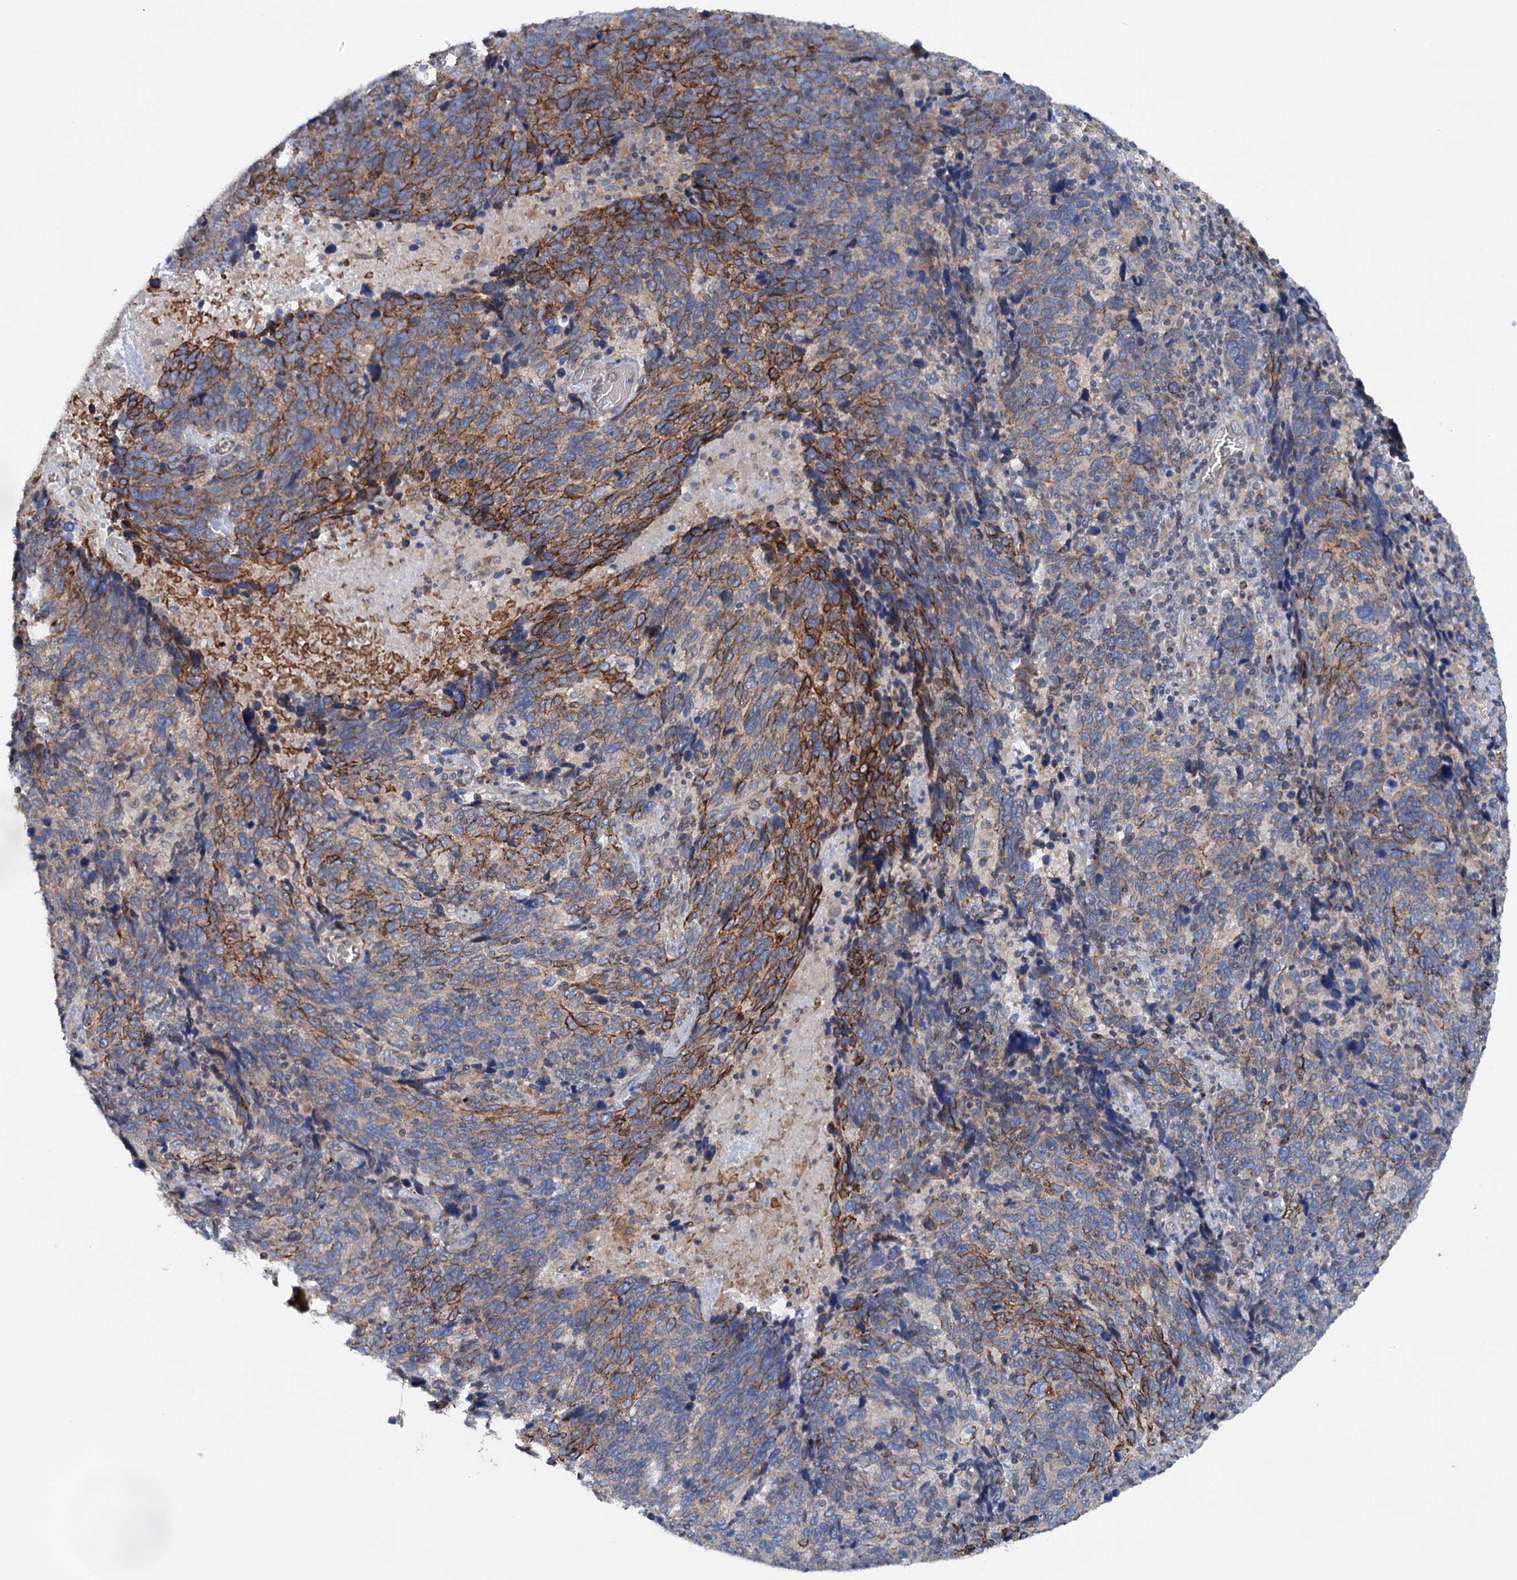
{"staining": {"intensity": "strong", "quantity": "<25%", "location": "cytoplasmic/membranous"}, "tissue": "cervical cancer", "cell_type": "Tumor cells", "image_type": "cancer", "snomed": [{"axis": "morphology", "description": "Squamous cell carcinoma, NOS"}, {"axis": "topography", "description": "Cervix"}], "caption": "A brown stain labels strong cytoplasmic/membranous staining of a protein in cervical cancer (squamous cell carcinoma) tumor cells. (Brightfield microscopy of DAB IHC at high magnification).", "gene": "EIPR1", "patient": {"sex": "female", "age": 41}}